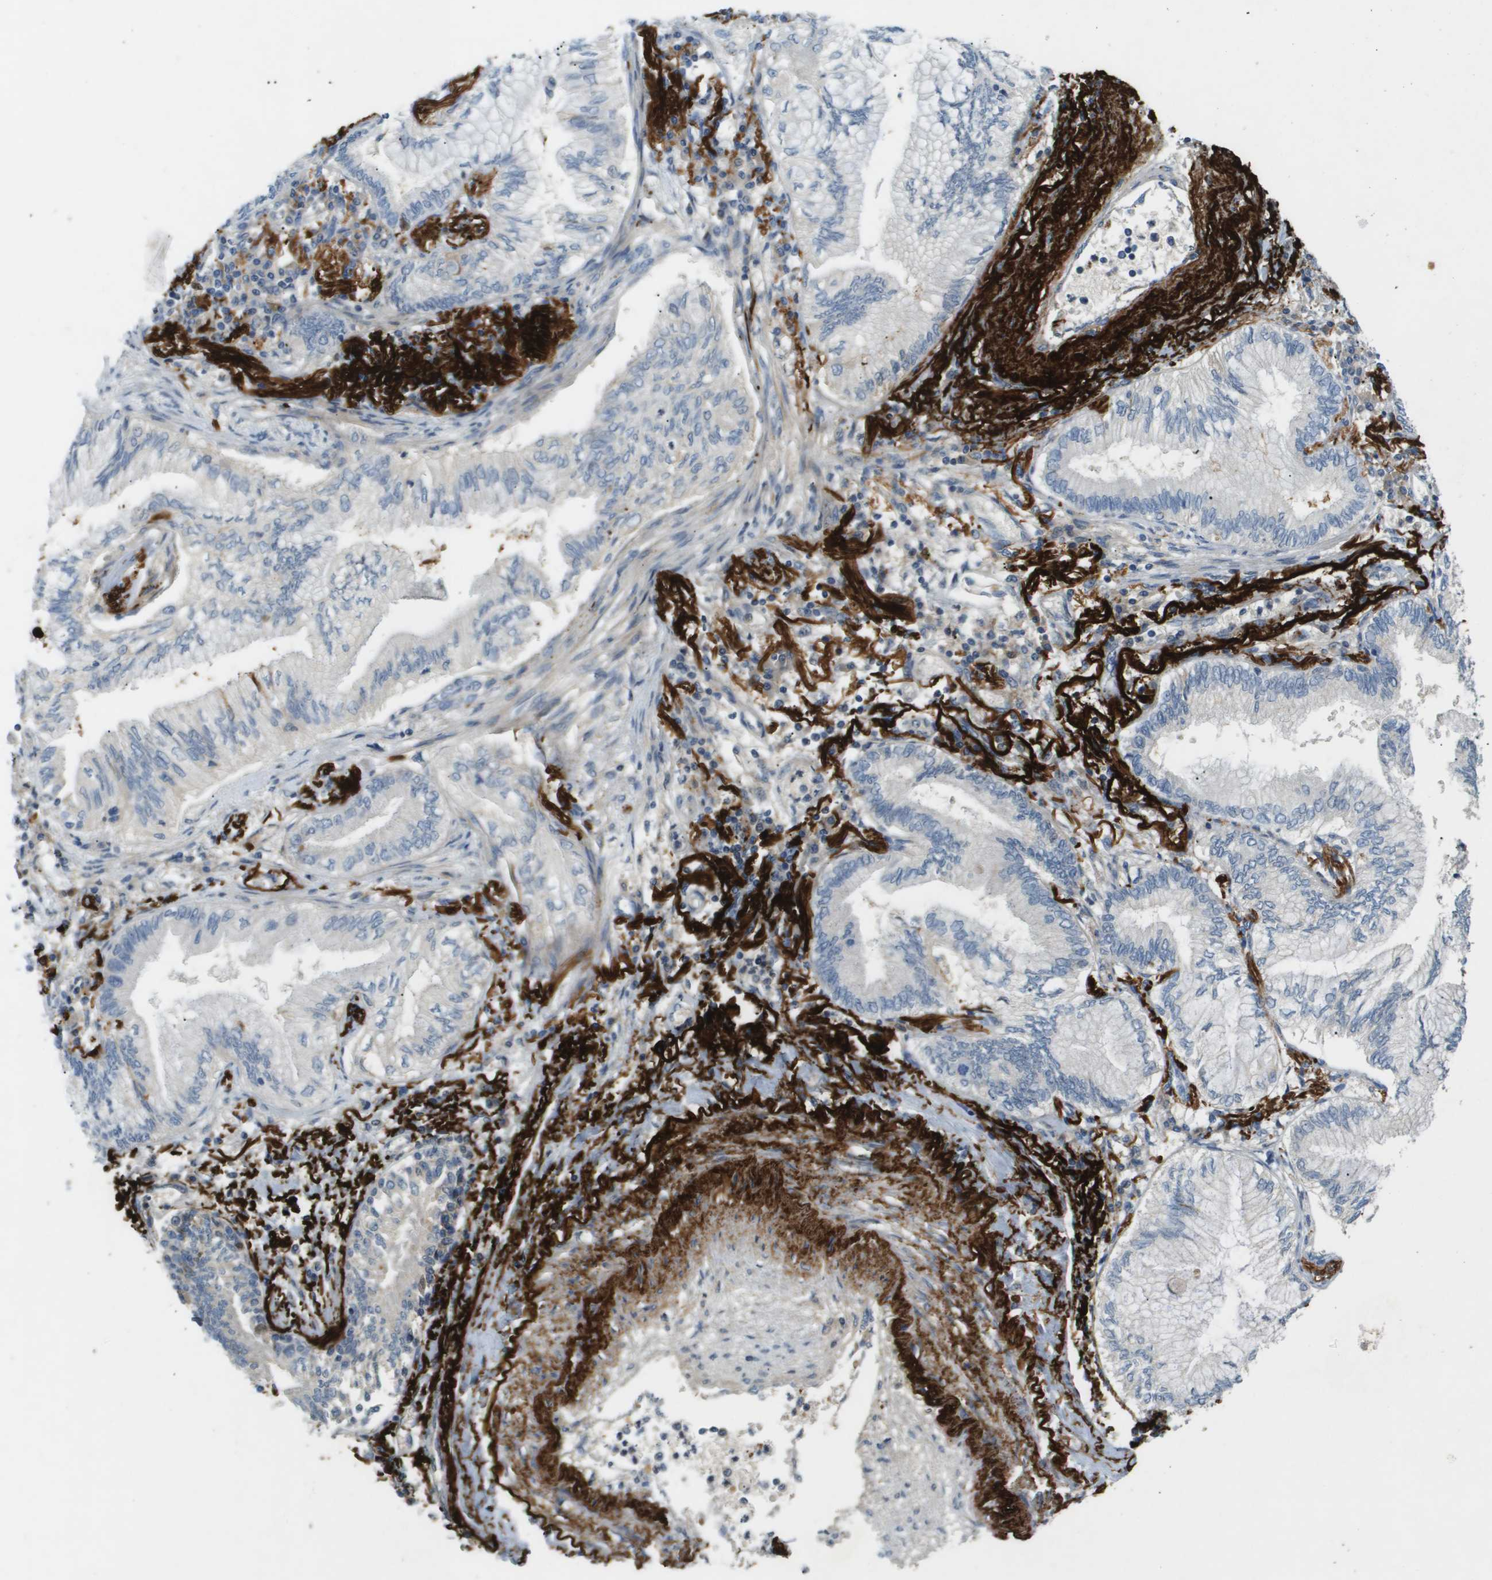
{"staining": {"intensity": "negative", "quantity": "none", "location": "none"}, "tissue": "lung cancer", "cell_type": "Tumor cells", "image_type": "cancer", "snomed": [{"axis": "morphology", "description": "Normal tissue, NOS"}, {"axis": "morphology", "description": "Adenocarcinoma, NOS"}, {"axis": "topography", "description": "Bronchus"}, {"axis": "topography", "description": "Lung"}], "caption": "There is no significant positivity in tumor cells of lung cancer.", "gene": "VTN", "patient": {"sex": "female", "age": 70}}